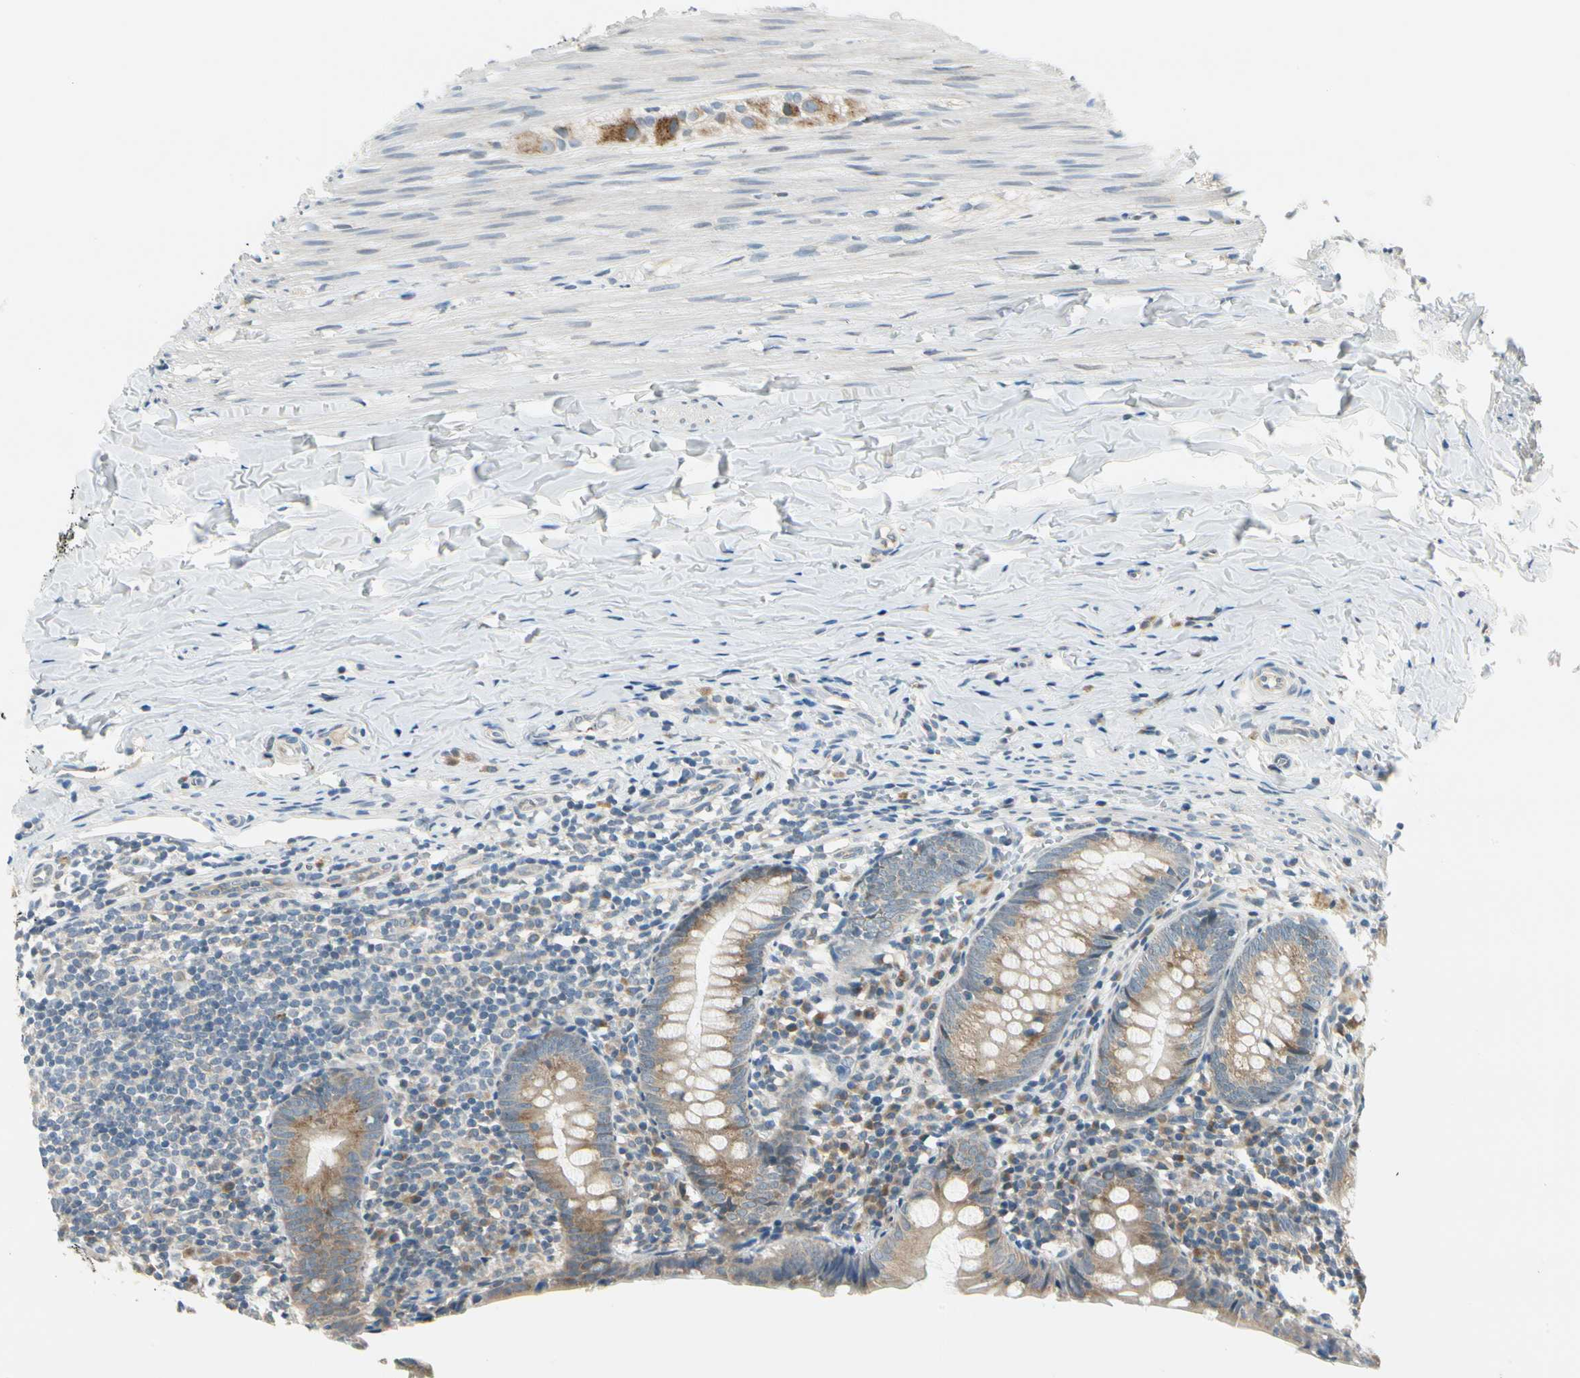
{"staining": {"intensity": "moderate", "quantity": ">75%", "location": "cytoplasmic/membranous"}, "tissue": "appendix", "cell_type": "Glandular cells", "image_type": "normal", "snomed": [{"axis": "morphology", "description": "Normal tissue, NOS"}, {"axis": "topography", "description": "Appendix"}], "caption": "Benign appendix exhibits moderate cytoplasmic/membranous positivity in about >75% of glandular cells Ihc stains the protein of interest in brown and the nuclei are stained blue..", "gene": "BNIP1", "patient": {"sex": "female", "age": 10}}